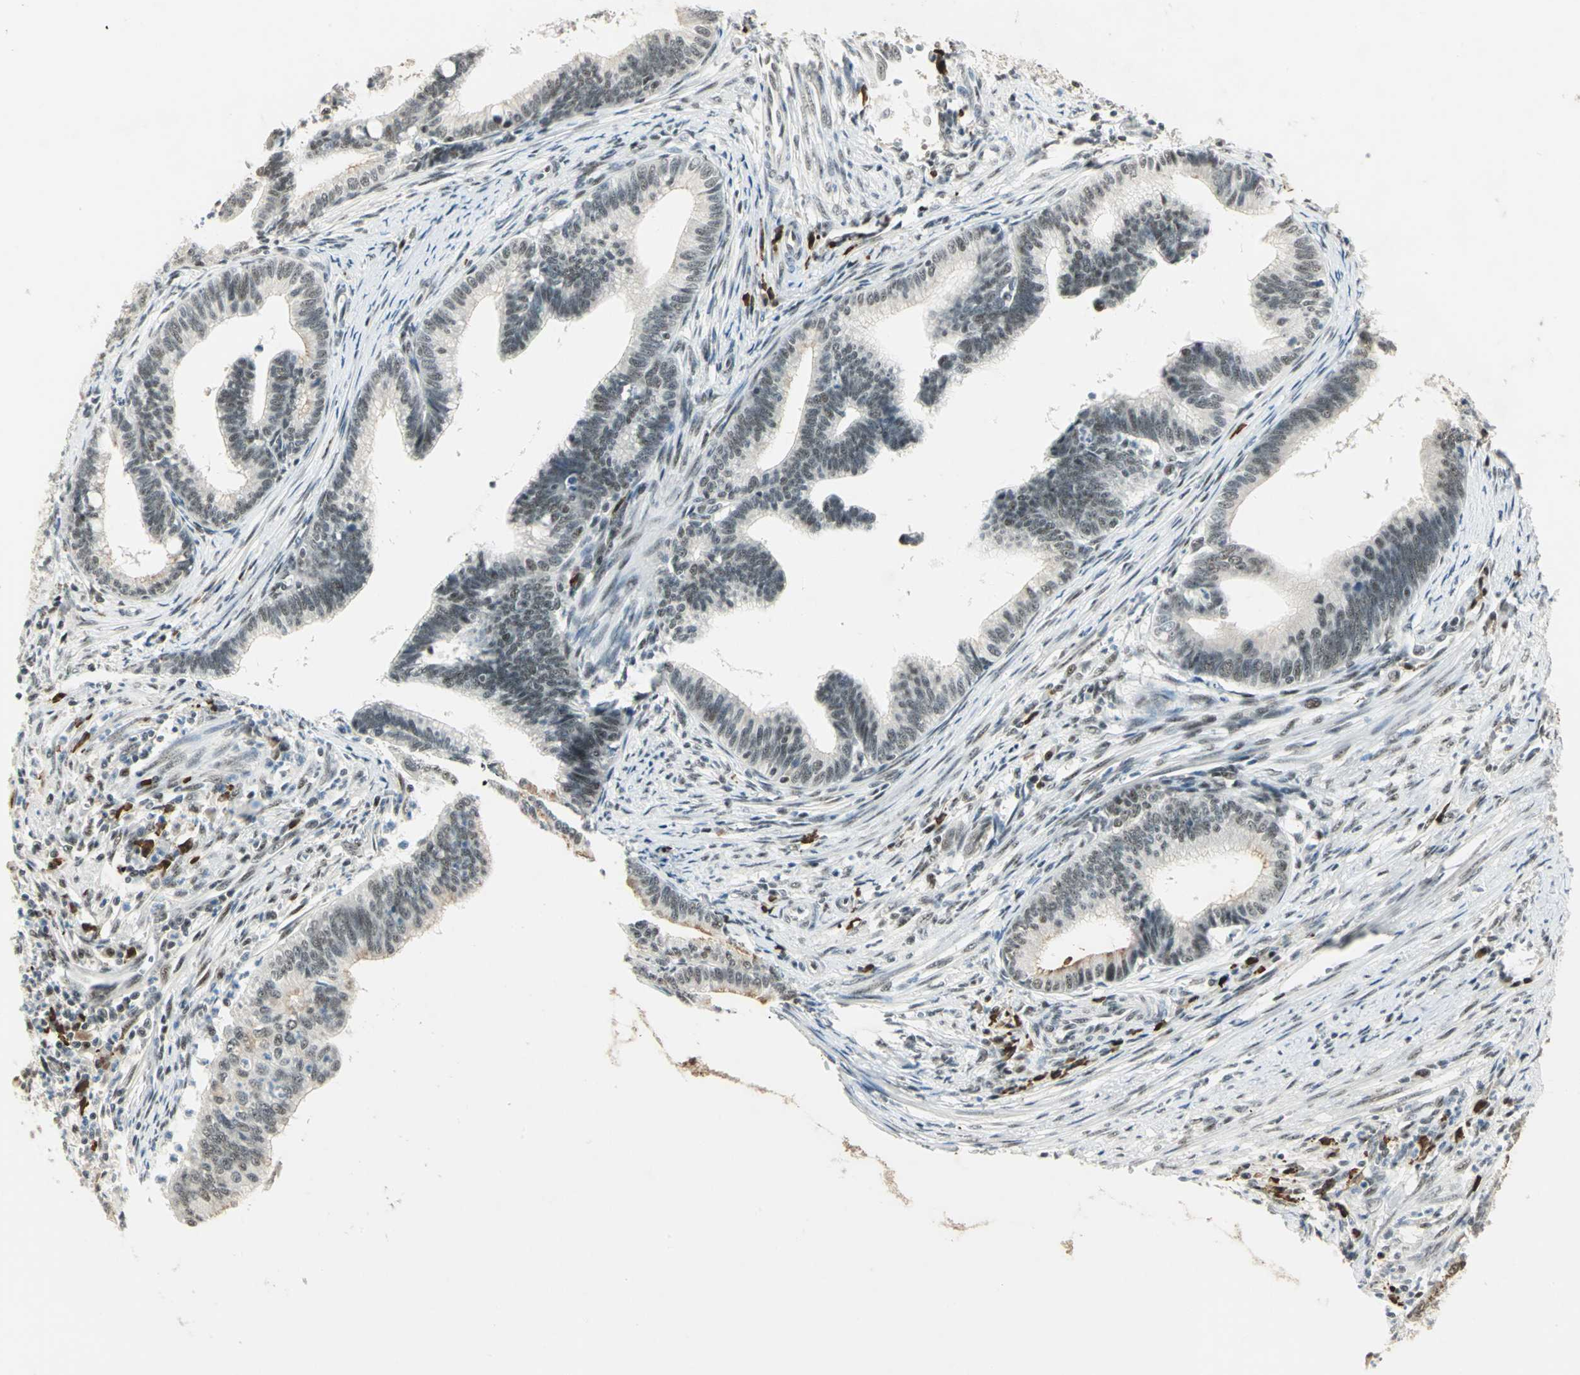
{"staining": {"intensity": "moderate", "quantity": "25%-75%", "location": "nuclear"}, "tissue": "cervical cancer", "cell_type": "Tumor cells", "image_type": "cancer", "snomed": [{"axis": "morphology", "description": "Adenocarcinoma, NOS"}, {"axis": "topography", "description": "Cervix"}], "caption": "IHC micrograph of human cervical adenocarcinoma stained for a protein (brown), which reveals medium levels of moderate nuclear expression in approximately 25%-75% of tumor cells.", "gene": "CCNT1", "patient": {"sex": "female", "age": 36}}